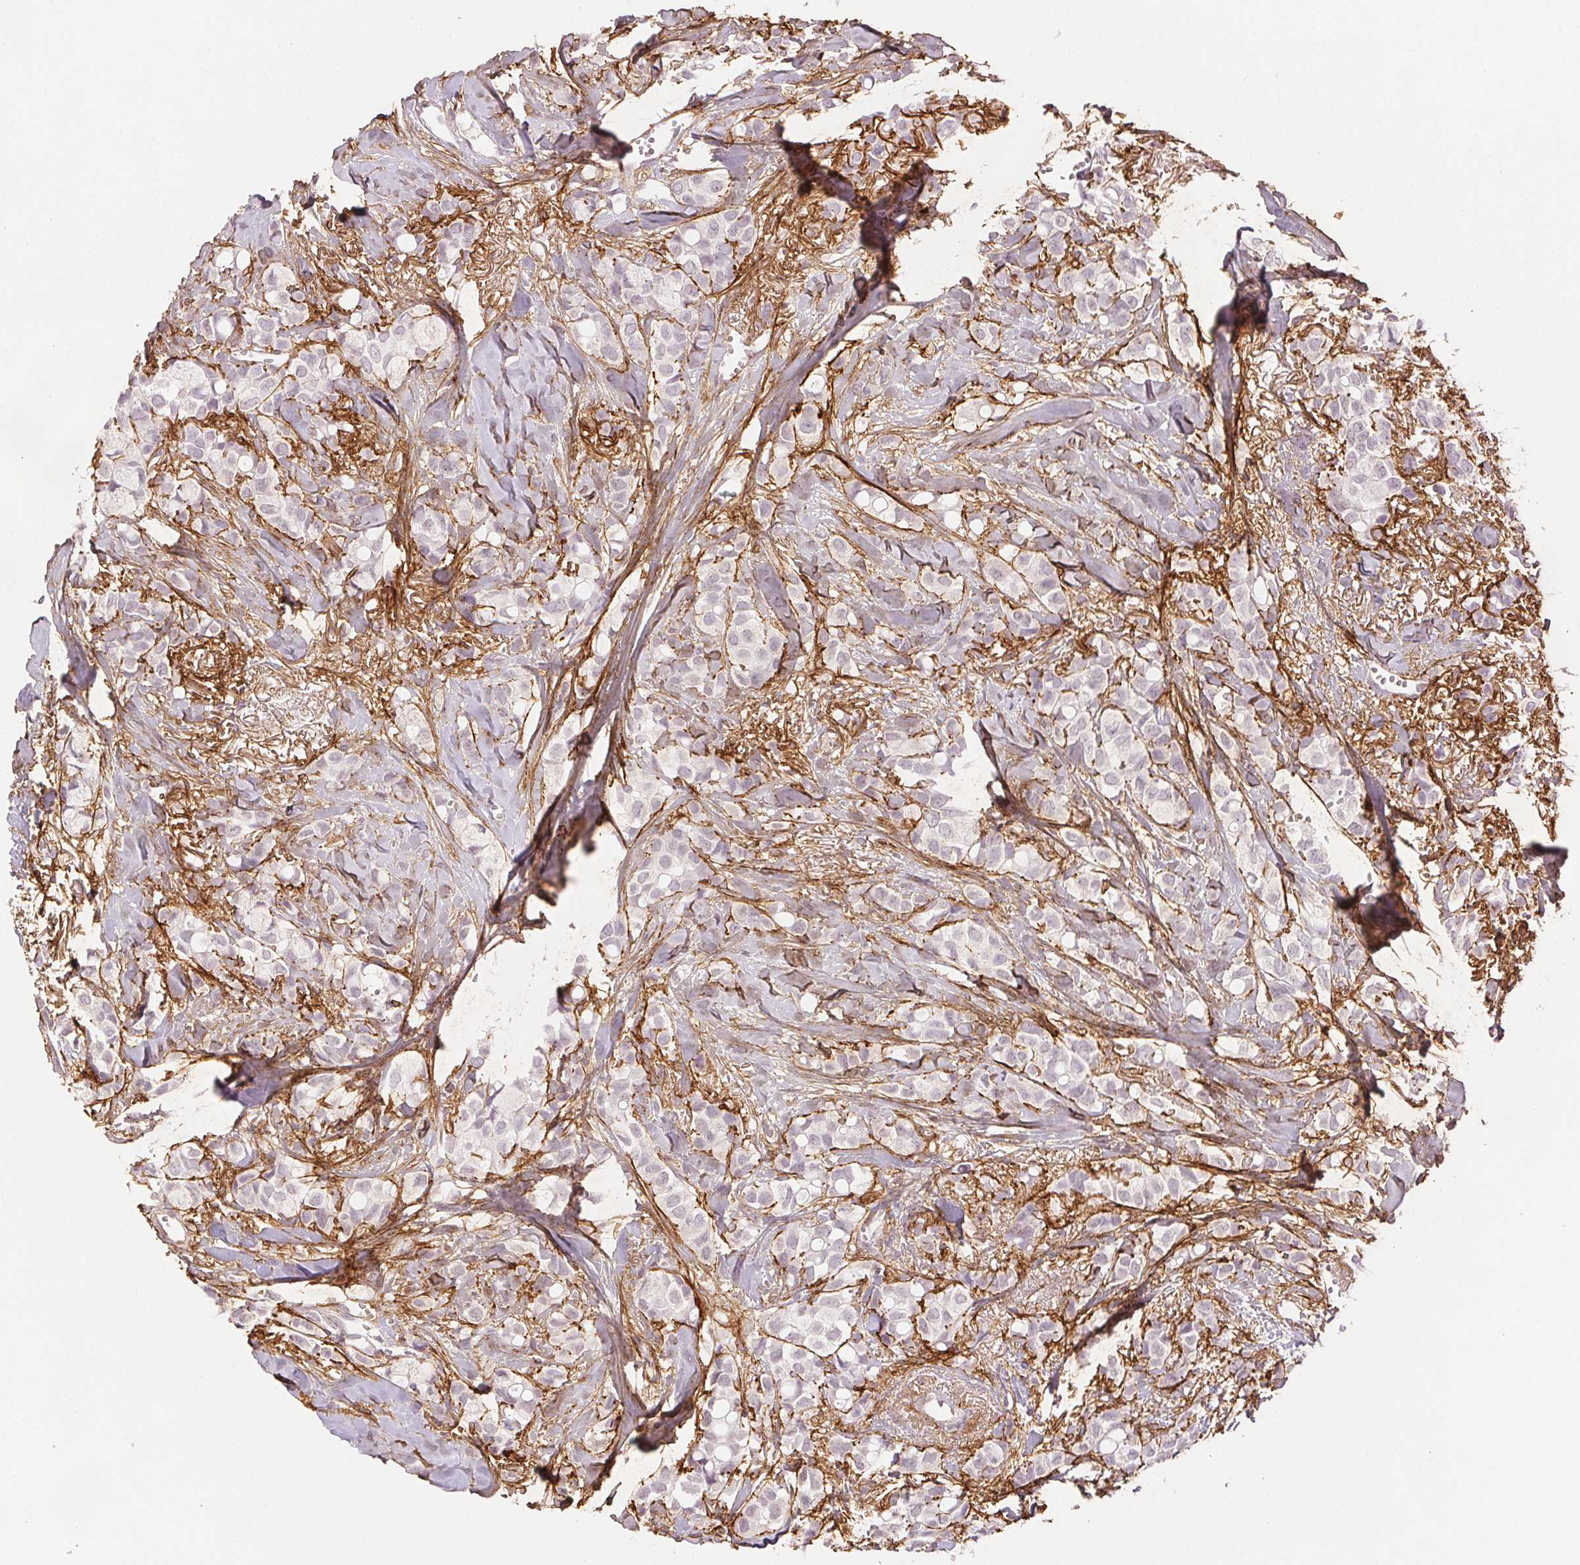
{"staining": {"intensity": "negative", "quantity": "none", "location": "none"}, "tissue": "breast cancer", "cell_type": "Tumor cells", "image_type": "cancer", "snomed": [{"axis": "morphology", "description": "Duct carcinoma"}, {"axis": "topography", "description": "Breast"}], "caption": "An IHC image of breast cancer (infiltrating ductal carcinoma) is shown. There is no staining in tumor cells of breast cancer (infiltrating ductal carcinoma).", "gene": "FBN1", "patient": {"sex": "female", "age": 85}}